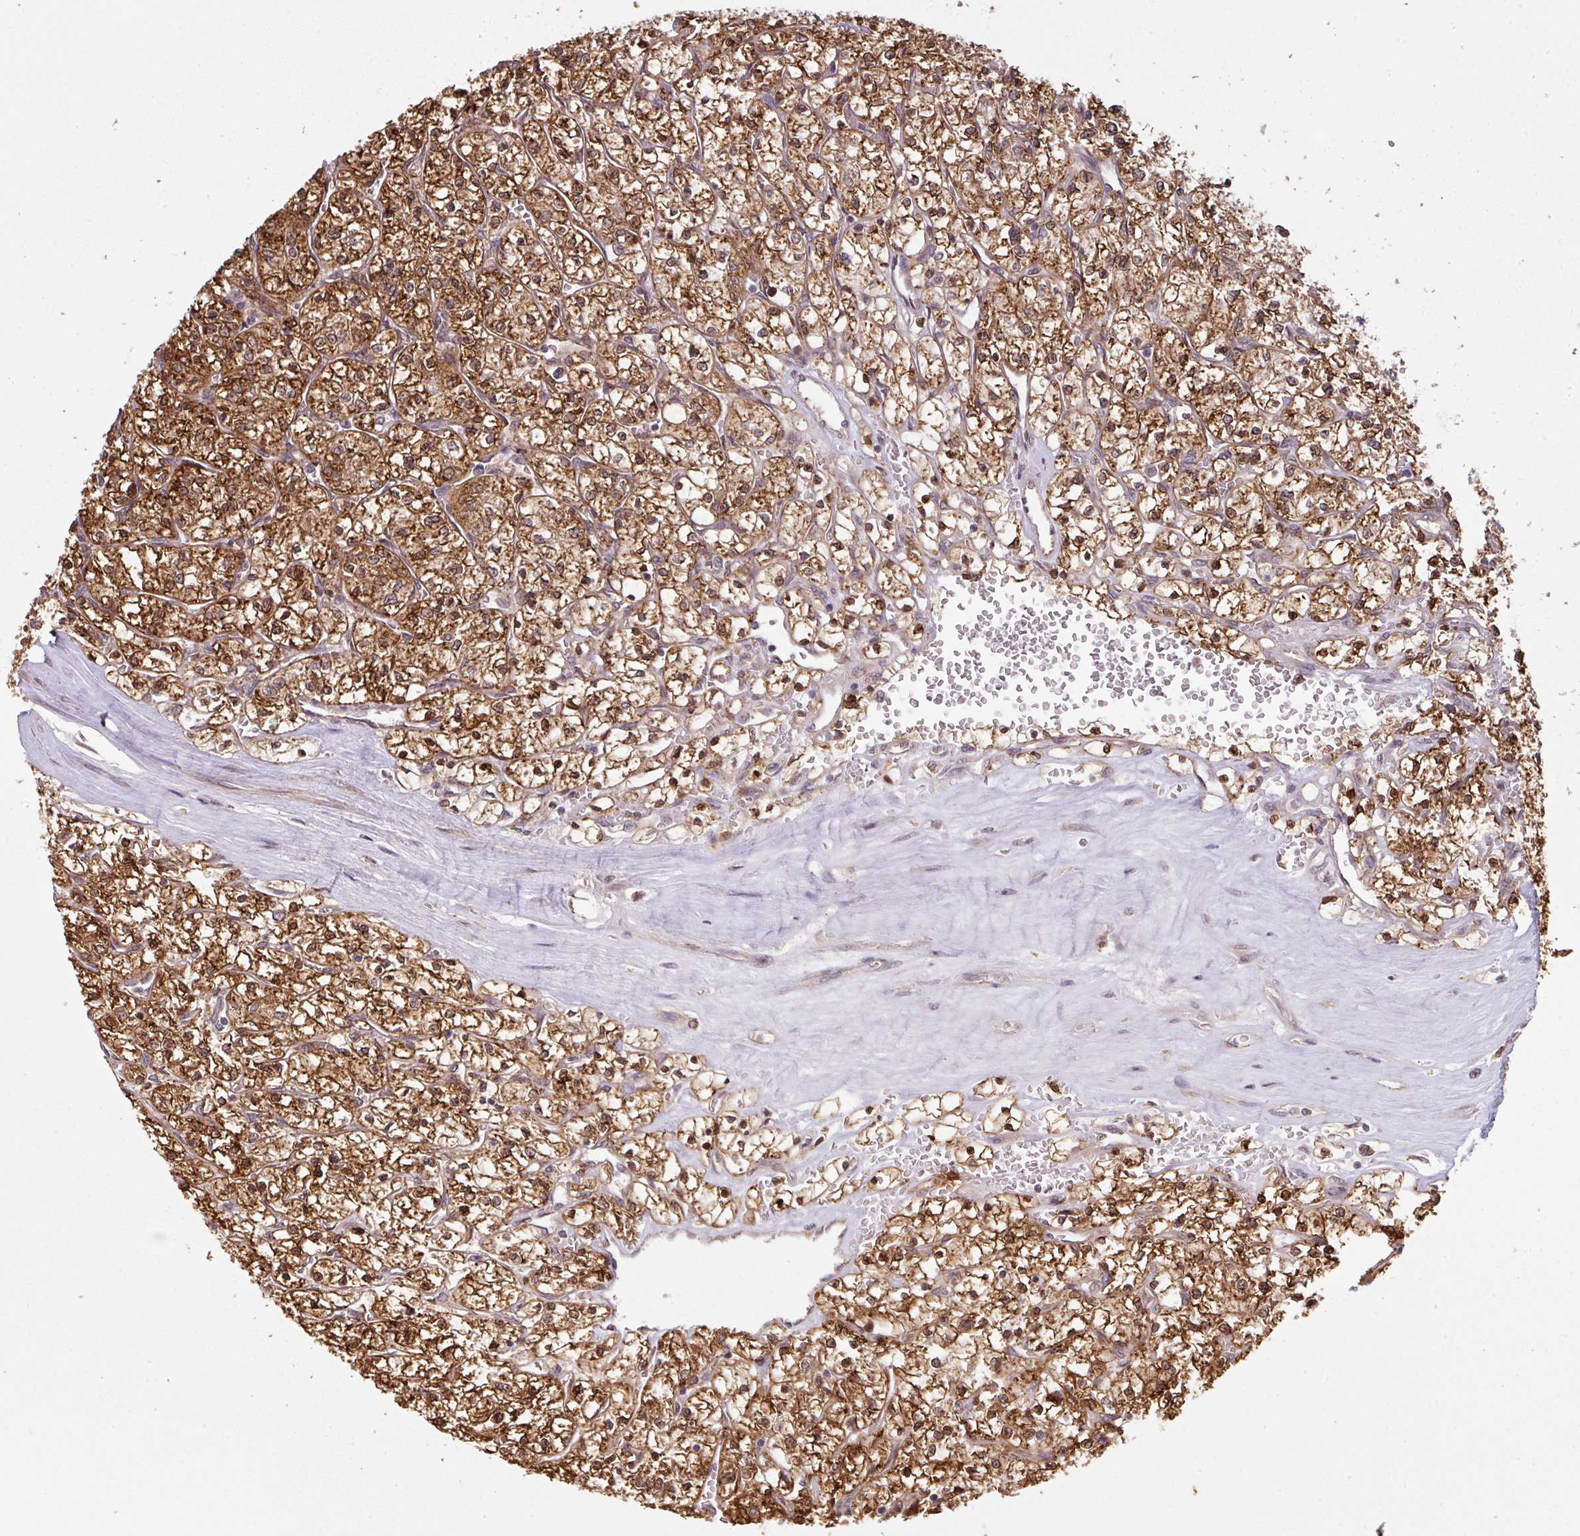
{"staining": {"intensity": "strong", "quantity": ">75%", "location": "cytoplasmic/membranous"}, "tissue": "renal cancer", "cell_type": "Tumor cells", "image_type": "cancer", "snomed": [{"axis": "morphology", "description": "Adenocarcinoma, NOS"}, {"axis": "topography", "description": "Kidney"}], "caption": "Renal adenocarcinoma was stained to show a protein in brown. There is high levels of strong cytoplasmic/membranous expression in approximately >75% of tumor cells.", "gene": "CYFIP2", "patient": {"sex": "female", "age": 64}}